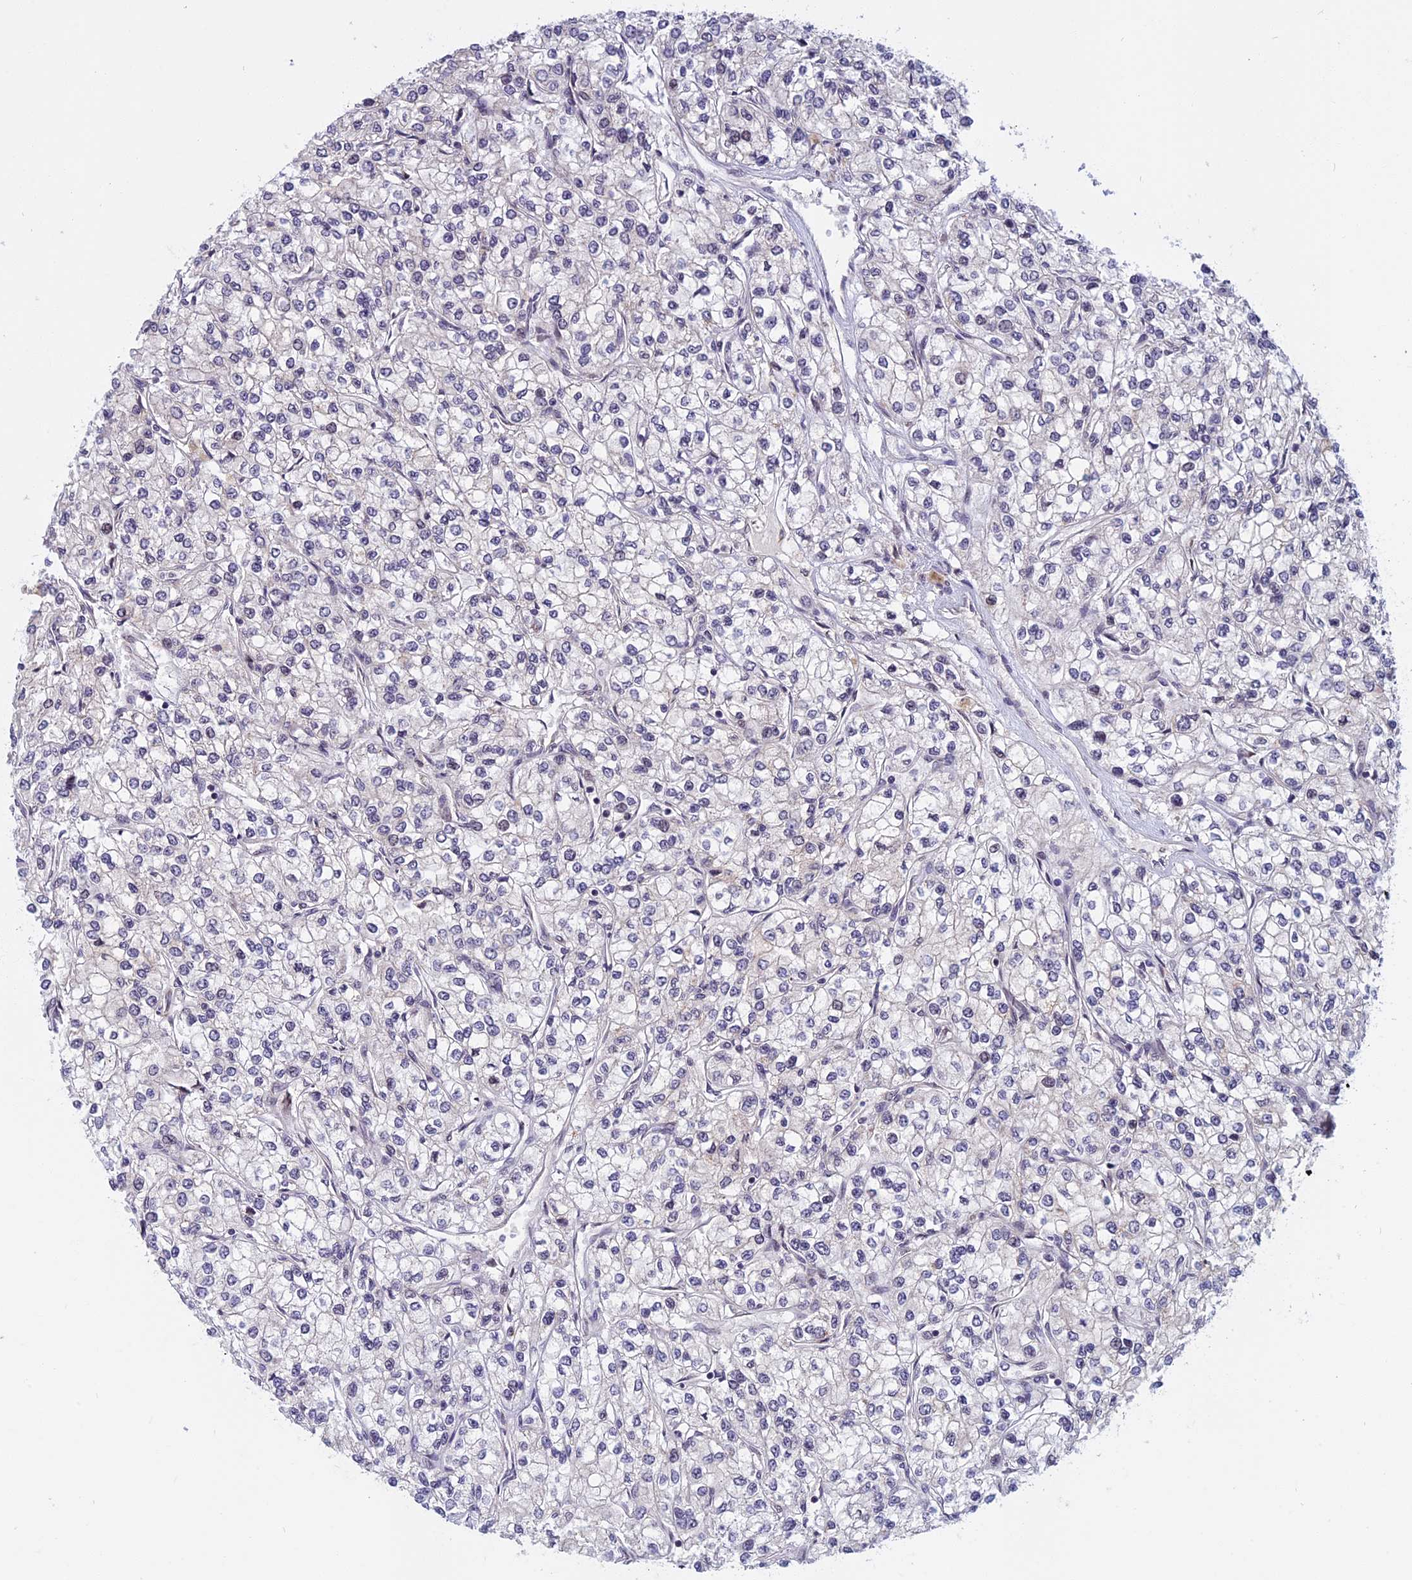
{"staining": {"intensity": "negative", "quantity": "none", "location": "none"}, "tissue": "renal cancer", "cell_type": "Tumor cells", "image_type": "cancer", "snomed": [{"axis": "morphology", "description": "Adenocarcinoma, NOS"}, {"axis": "topography", "description": "Kidney"}], "caption": "Immunohistochemistry (IHC) image of renal cancer stained for a protein (brown), which reveals no expression in tumor cells.", "gene": "CCDC113", "patient": {"sex": "male", "age": 80}}